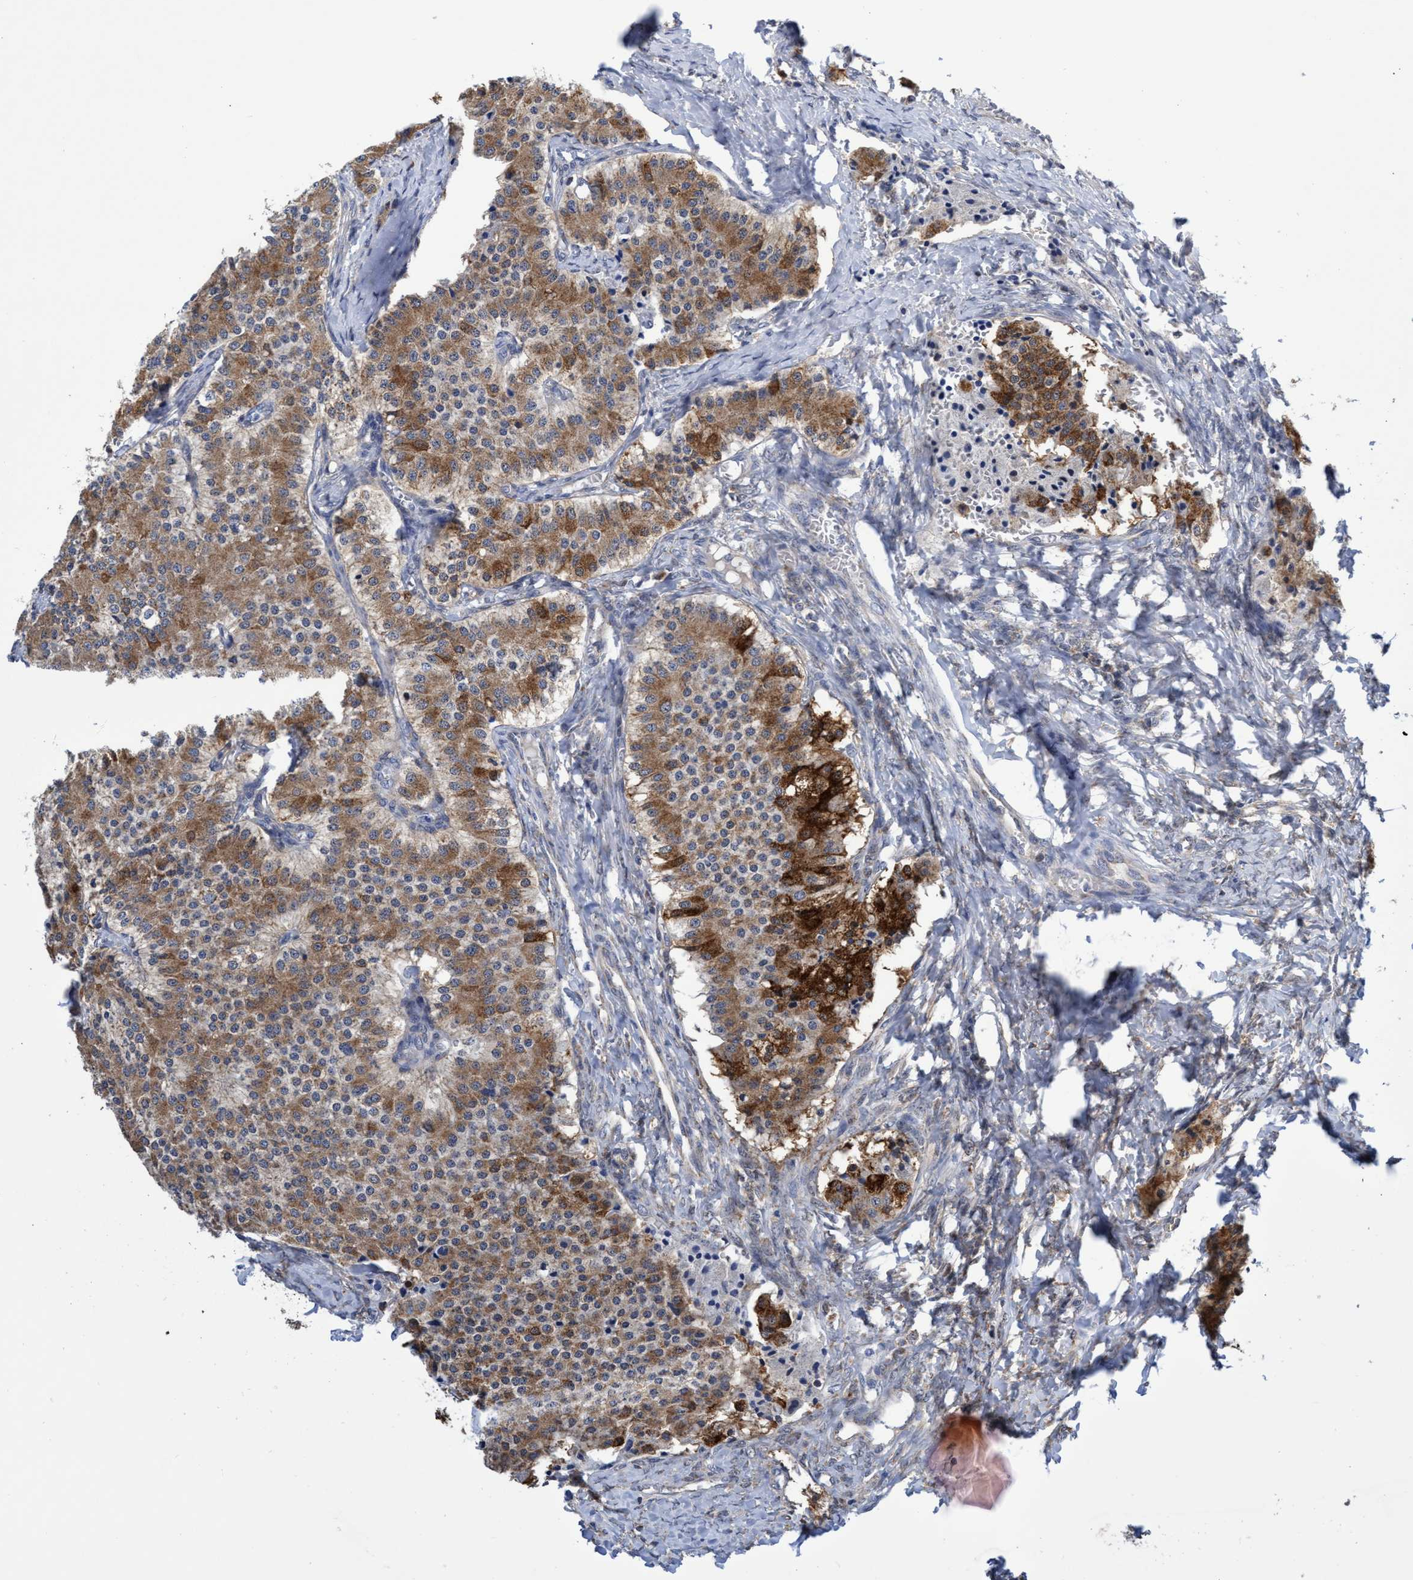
{"staining": {"intensity": "strong", "quantity": "25%-75%", "location": "cytoplasmic/membranous"}, "tissue": "carcinoid", "cell_type": "Tumor cells", "image_type": "cancer", "snomed": [{"axis": "morphology", "description": "Carcinoid, malignant, NOS"}, {"axis": "topography", "description": "Colon"}], "caption": "High-magnification brightfield microscopy of malignant carcinoid stained with DAB (brown) and counterstained with hematoxylin (blue). tumor cells exhibit strong cytoplasmic/membranous staining is identified in approximately25%-75% of cells.", "gene": "CRYZ", "patient": {"sex": "female", "age": 52}}